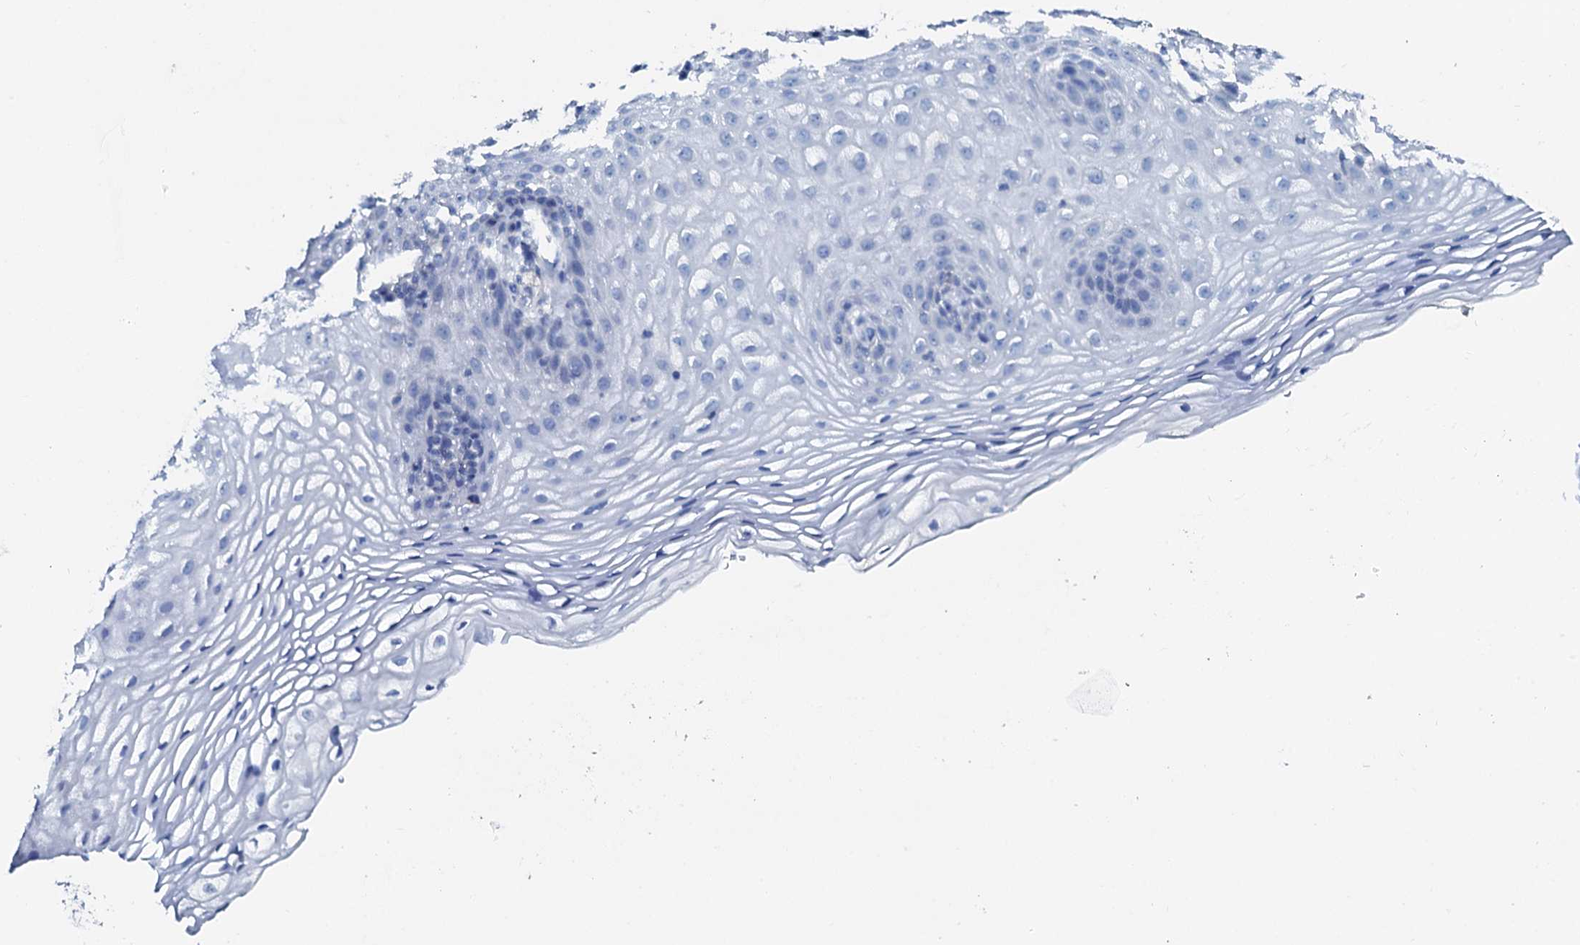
{"staining": {"intensity": "negative", "quantity": "none", "location": "none"}, "tissue": "vagina", "cell_type": "Squamous epithelial cells", "image_type": "normal", "snomed": [{"axis": "morphology", "description": "Normal tissue, NOS"}, {"axis": "topography", "description": "Vagina"}], "caption": "Immunohistochemistry micrograph of benign vagina stained for a protein (brown), which demonstrates no staining in squamous epithelial cells. (Immunohistochemistry, brightfield microscopy, high magnification).", "gene": "AMER2", "patient": {"sex": "female", "age": 60}}